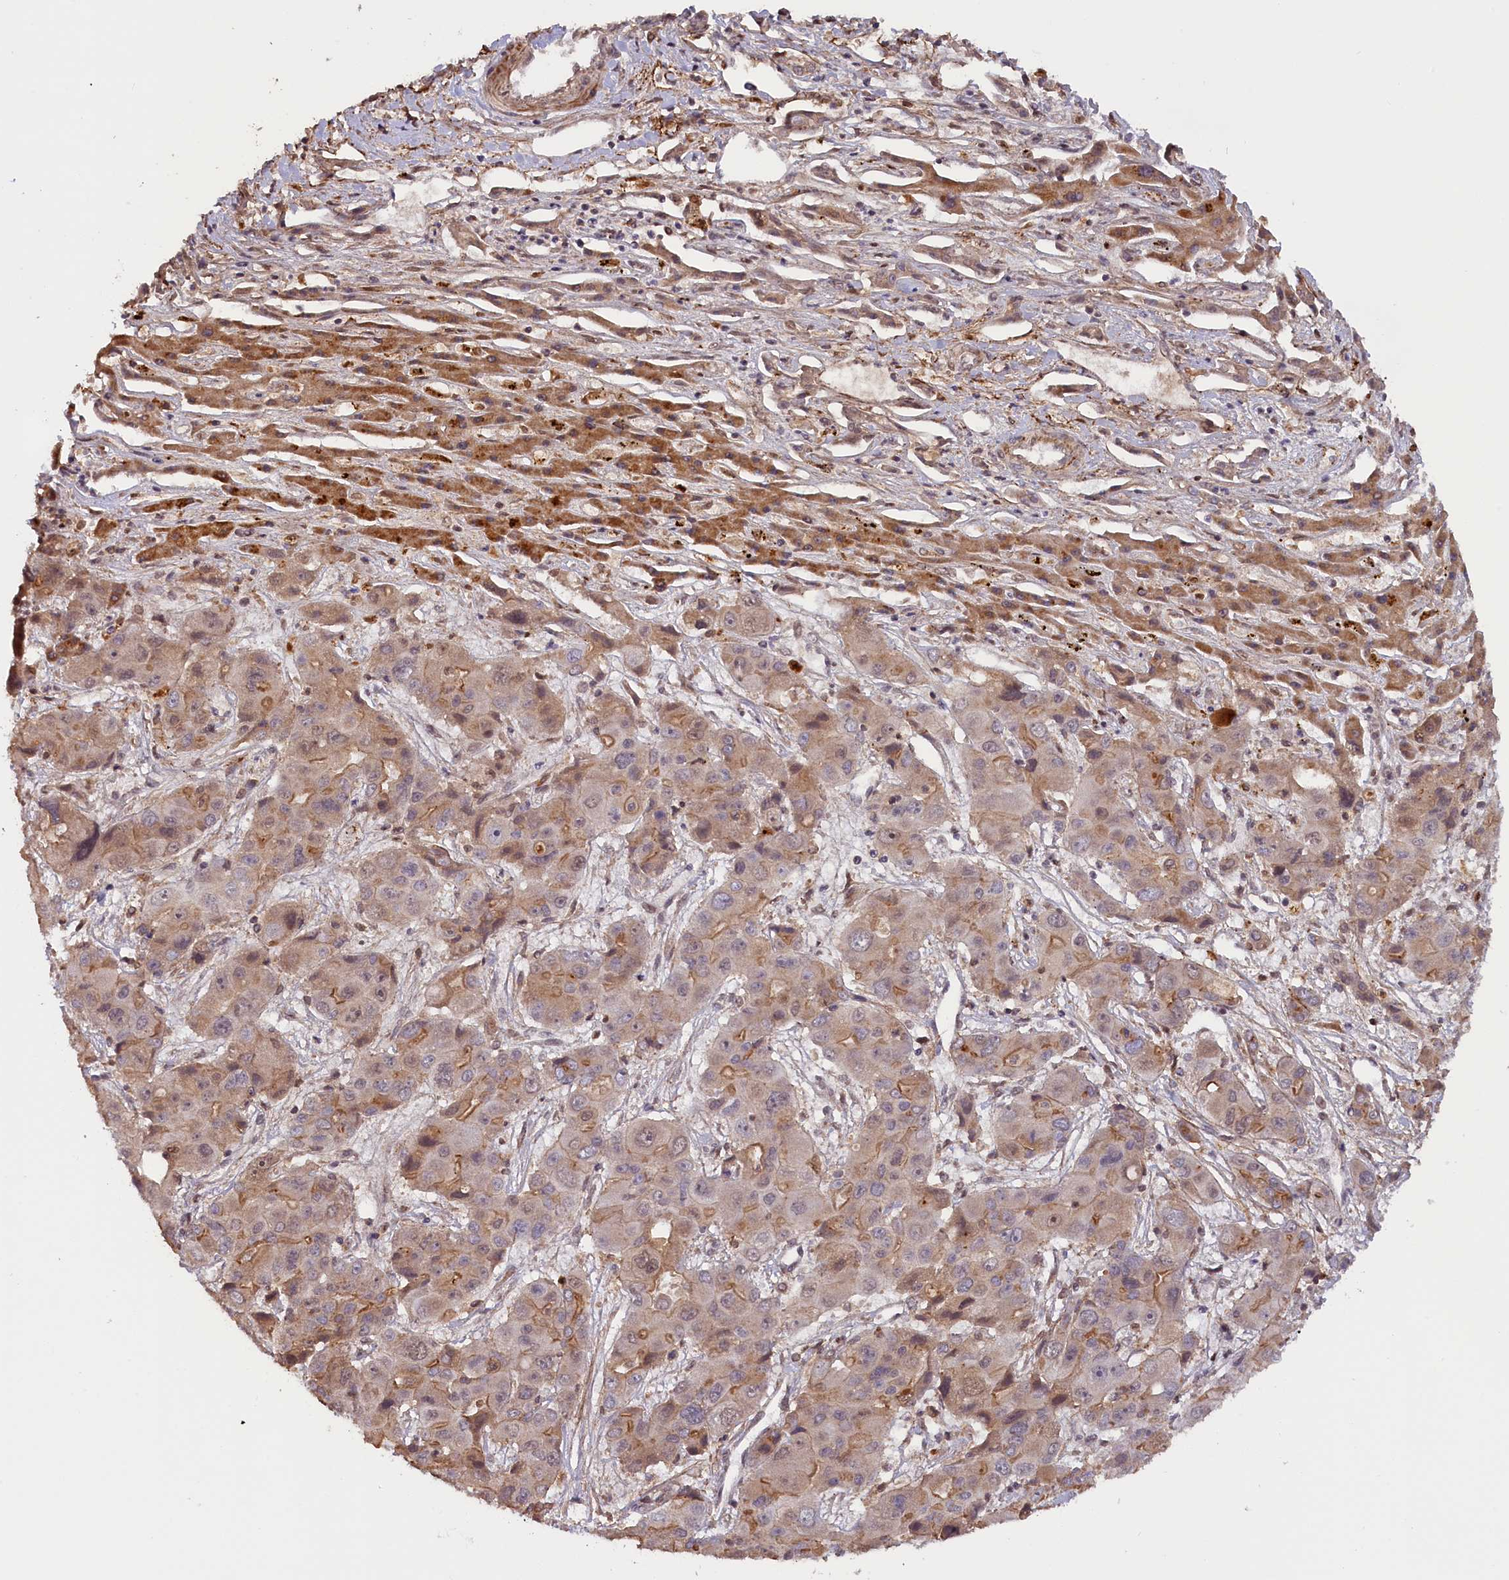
{"staining": {"intensity": "weak", "quantity": "25%-75%", "location": "cytoplasmic/membranous"}, "tissue": "liver cancer", "cell_type": "Tumor cells", "image_type": "cancer", "snomed": [{"axis": "morphology", "description": "Cholangiocarcinoma"}, {"axis": "topography", "description": "Liver"}], "caption": "IHC image of liver cancer stained for a protein (brown), which displays low levels of weak cytoplasmic/membranous staining in about 25%-75% of tumor cells.", "gene": "ZNF480", "patient": {"sex": "male", "age": 67}}